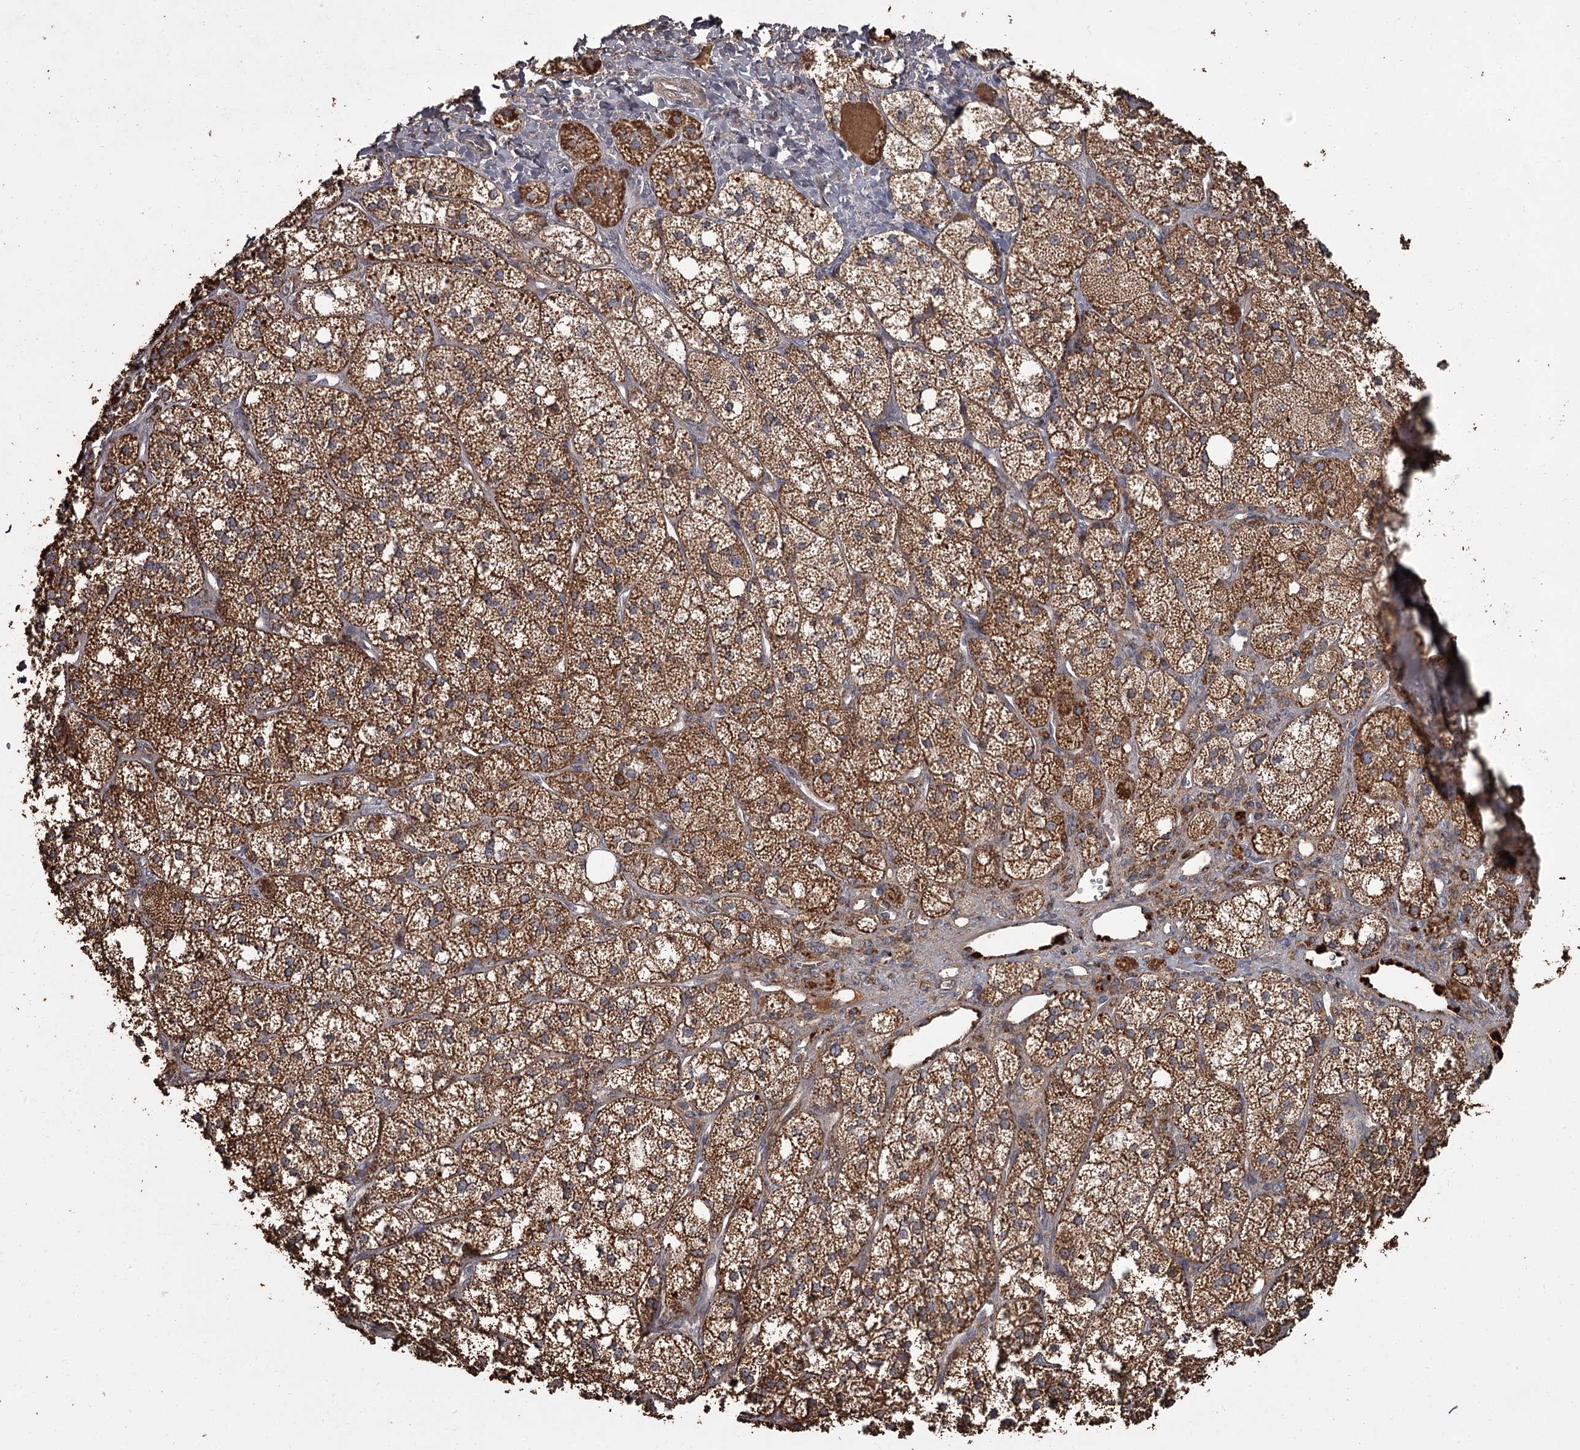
{"staining": {"intensity": "strong", "quantity": ">75%", "location": "cytoplasmic/membranous"}, "tissue": "adrenal gland", "cell_type": "Glandular cells", "image_type": "normal", "snomed": [{"axis": "morphology", "description": "Normal tissue, NOS"}, {"axis": "topography", "description": "Adrenal gland"}], "caption": "Glandular cells display strong cytoplasmic/membranous positivity in approximately >75% of cells in normal adrenal gland. The protein is stained brown, and the nuclei are stained in blue (DAB IHC with brightfield microscopy, high magnification).", "gene": "THAP9", "patient": {"sex": "male", "age": 61}}